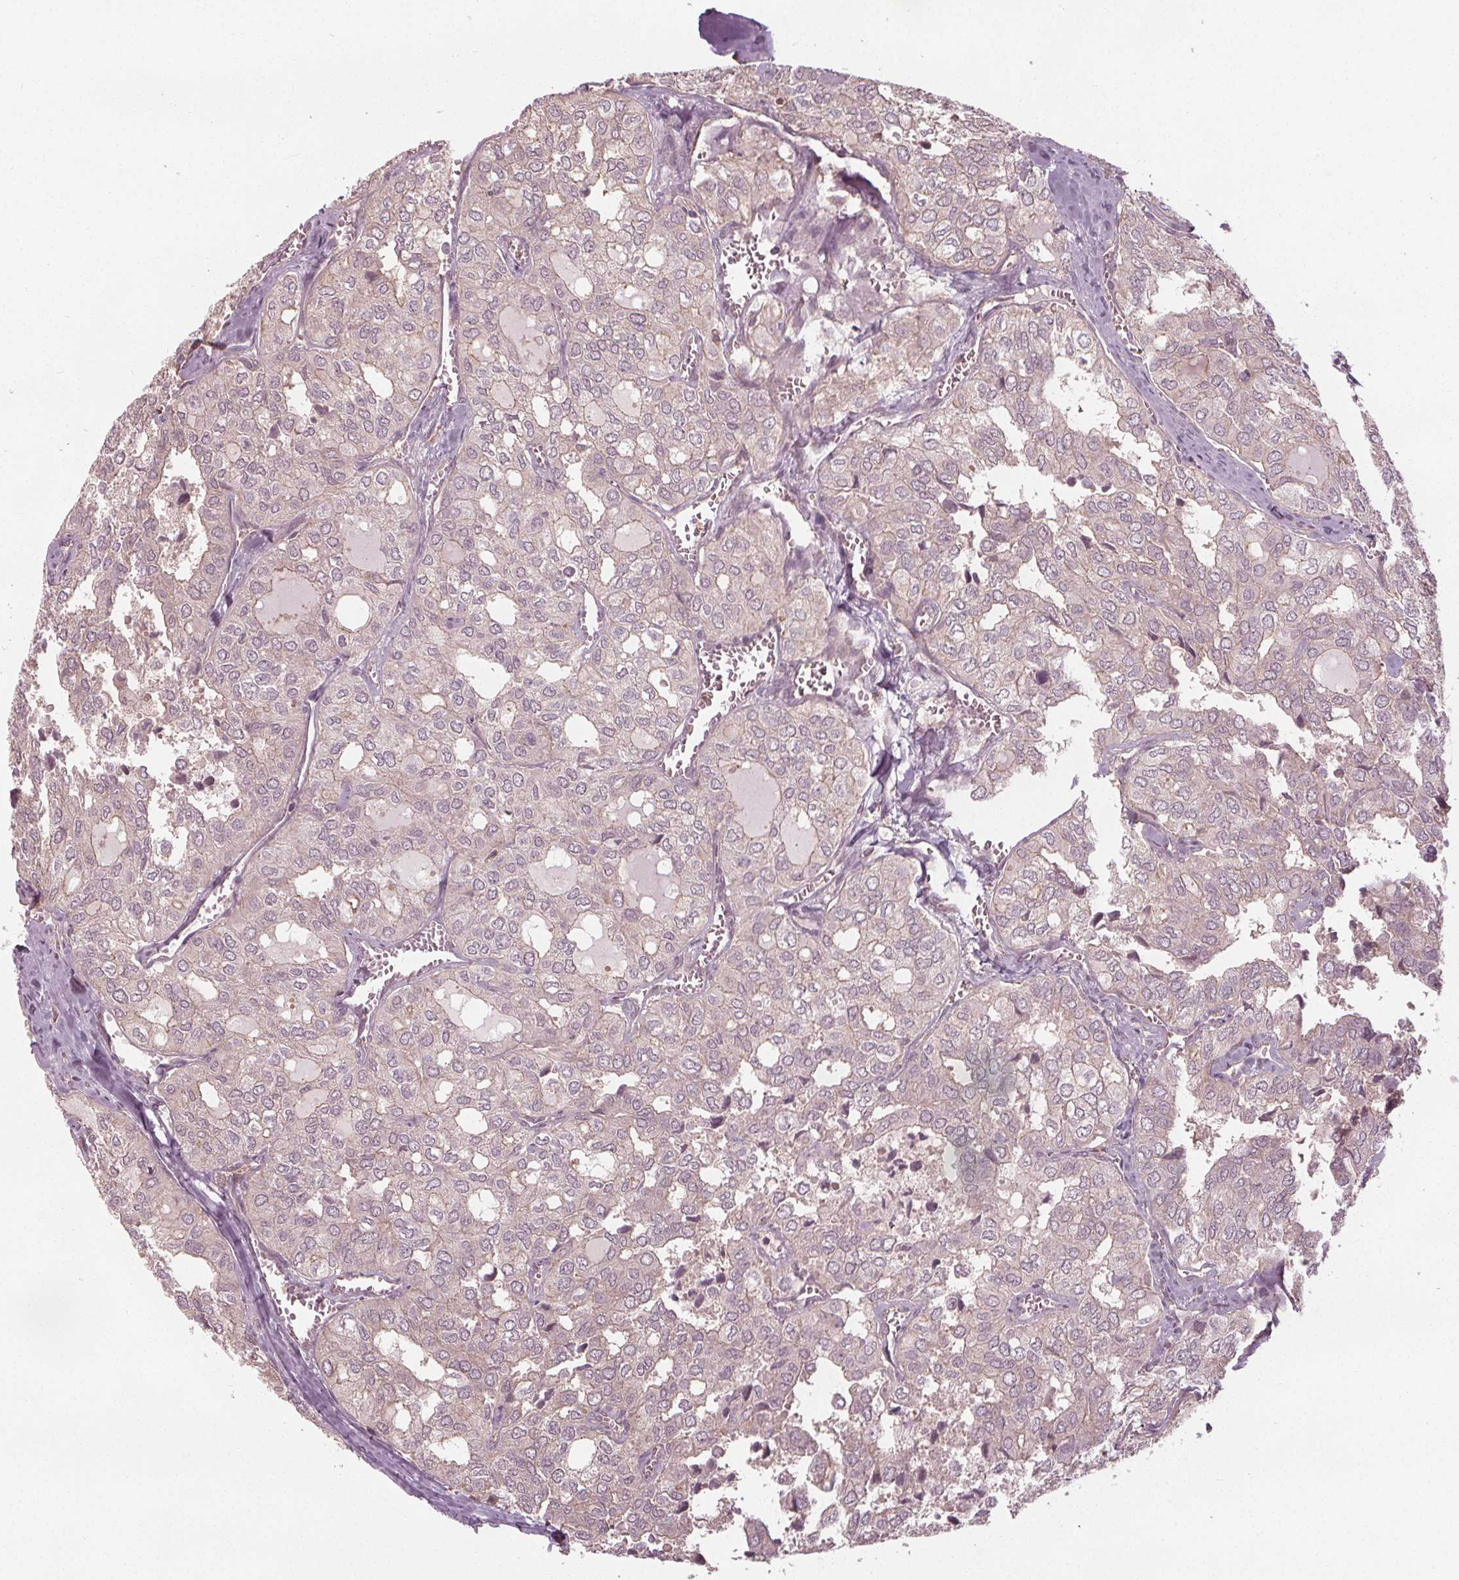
{"staining": {"intensity": "weak", "quantity": "<25%", "location": "cytoplasmic/membranous"}, "tissue": "thyroid cancer", "cell_type": "Tumor cells", "image_type": "cancer", "snomed": [{"axis": "morphology", "description": "Follicular adenoma carcinoma, NOS"}, {"axis": "topography", "description": "Thyroid gland"}], "caption": "IHC histopathology image of neoplastic tissue: thyroid cancer stained with DAB (3,3'-diaminobenzidine) shows no significant protein expression in tumor cells. (DAB immunohistochemistry (IHC) visualized using brightfield microscopy, high magnification).", "gene": "GNB2", "patient": {"sex": "male", "age": 75}}